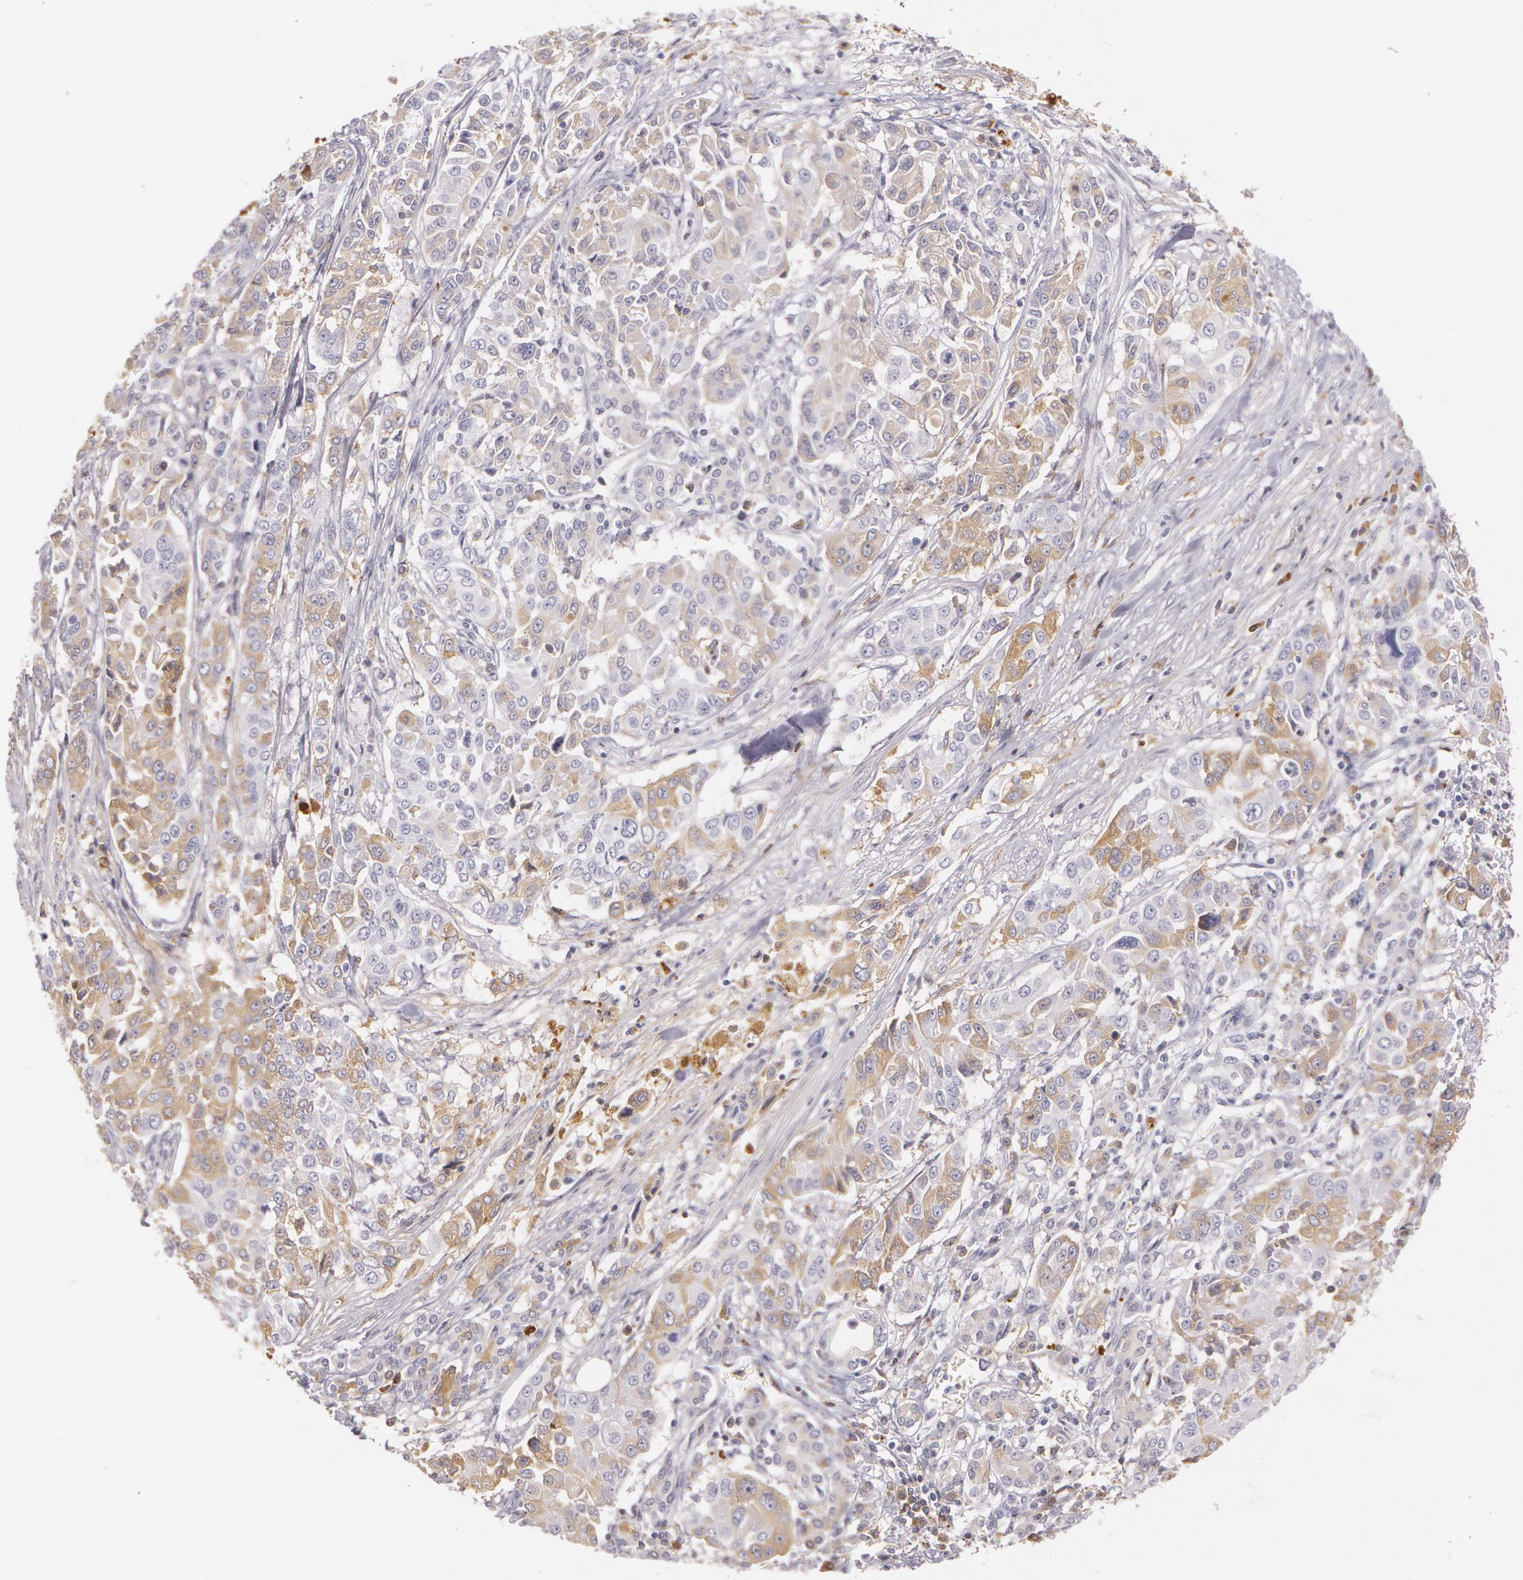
{"staining": {"intensity": "weak", "quantity": "<25%", "location": "cytoplasmic/membranous"}, "tissue": "pancreatic cancer", "cell_type": "Tumor cells", "image_type": "cancer", "snomed": [{"axis": "morphology", "description": "Adenocarcinoma, NOS"}, {"axis": "topography", "description": "Pancreas"}], "caption": "The IHC micrograph has no significant staining in tumor cells of pancreatic cancer tissue.", "gene": "LBP", "patient": {"sex": "female", "age": 52}}